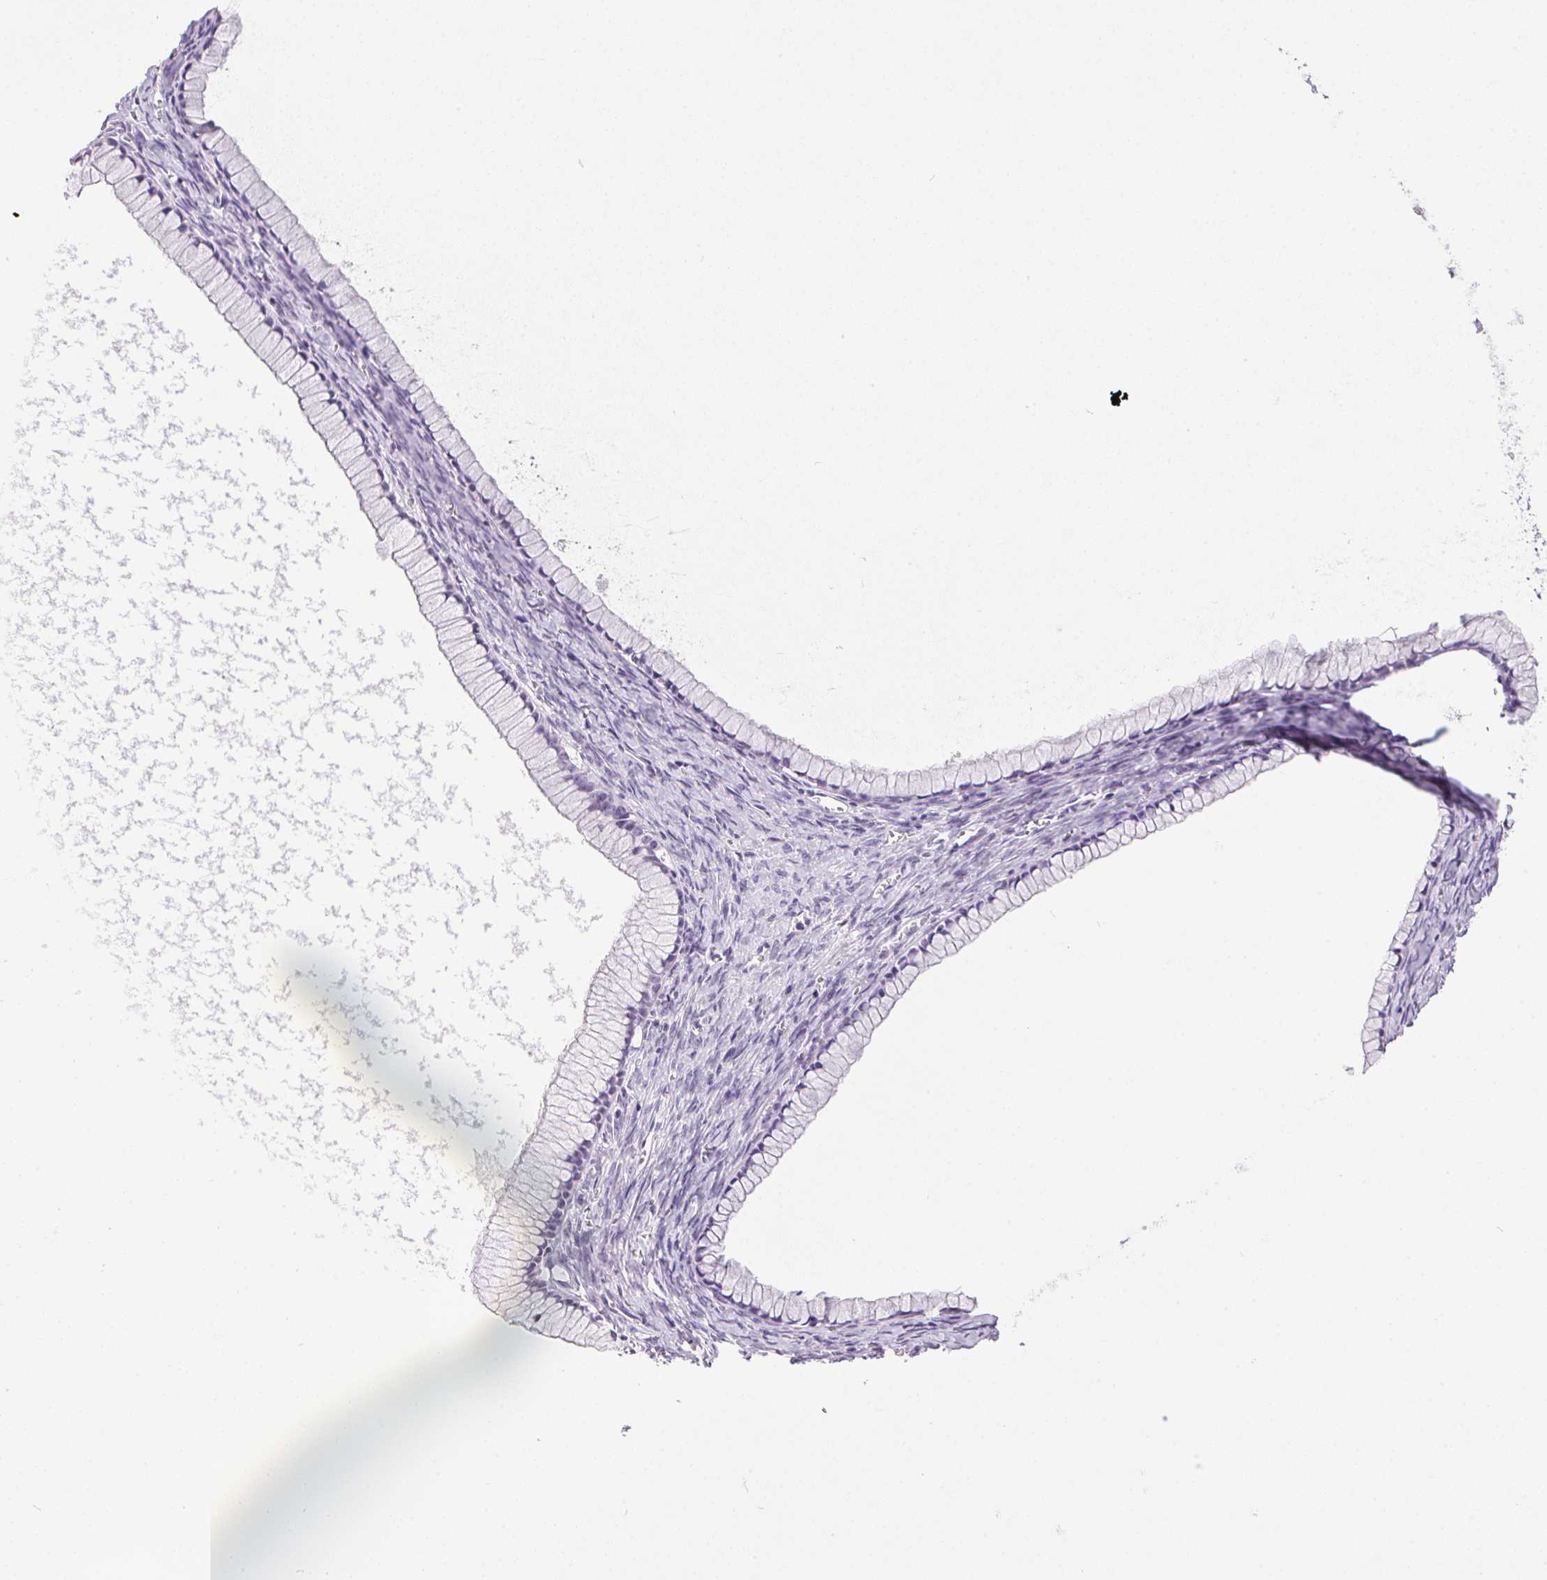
{"staining": {"intensity": "negative", "quantity": "none", "location": "none"}, "tissue": "ovarian cancer", "cell_type": "Tumor cells", "image_type": "cancer", "snomed": [{"axis": "morphology", "description": "Cystadenocarcinoma, mucinous, NOS"}, {"axis": "topography", "description": "Ovary"}], "caption": "Immunohistochemistry of human ovarian cancer demonstrates no staining in tumor cells.", "gene": "TMEM88B", "patient": {"sex": "female", "age": 41}}